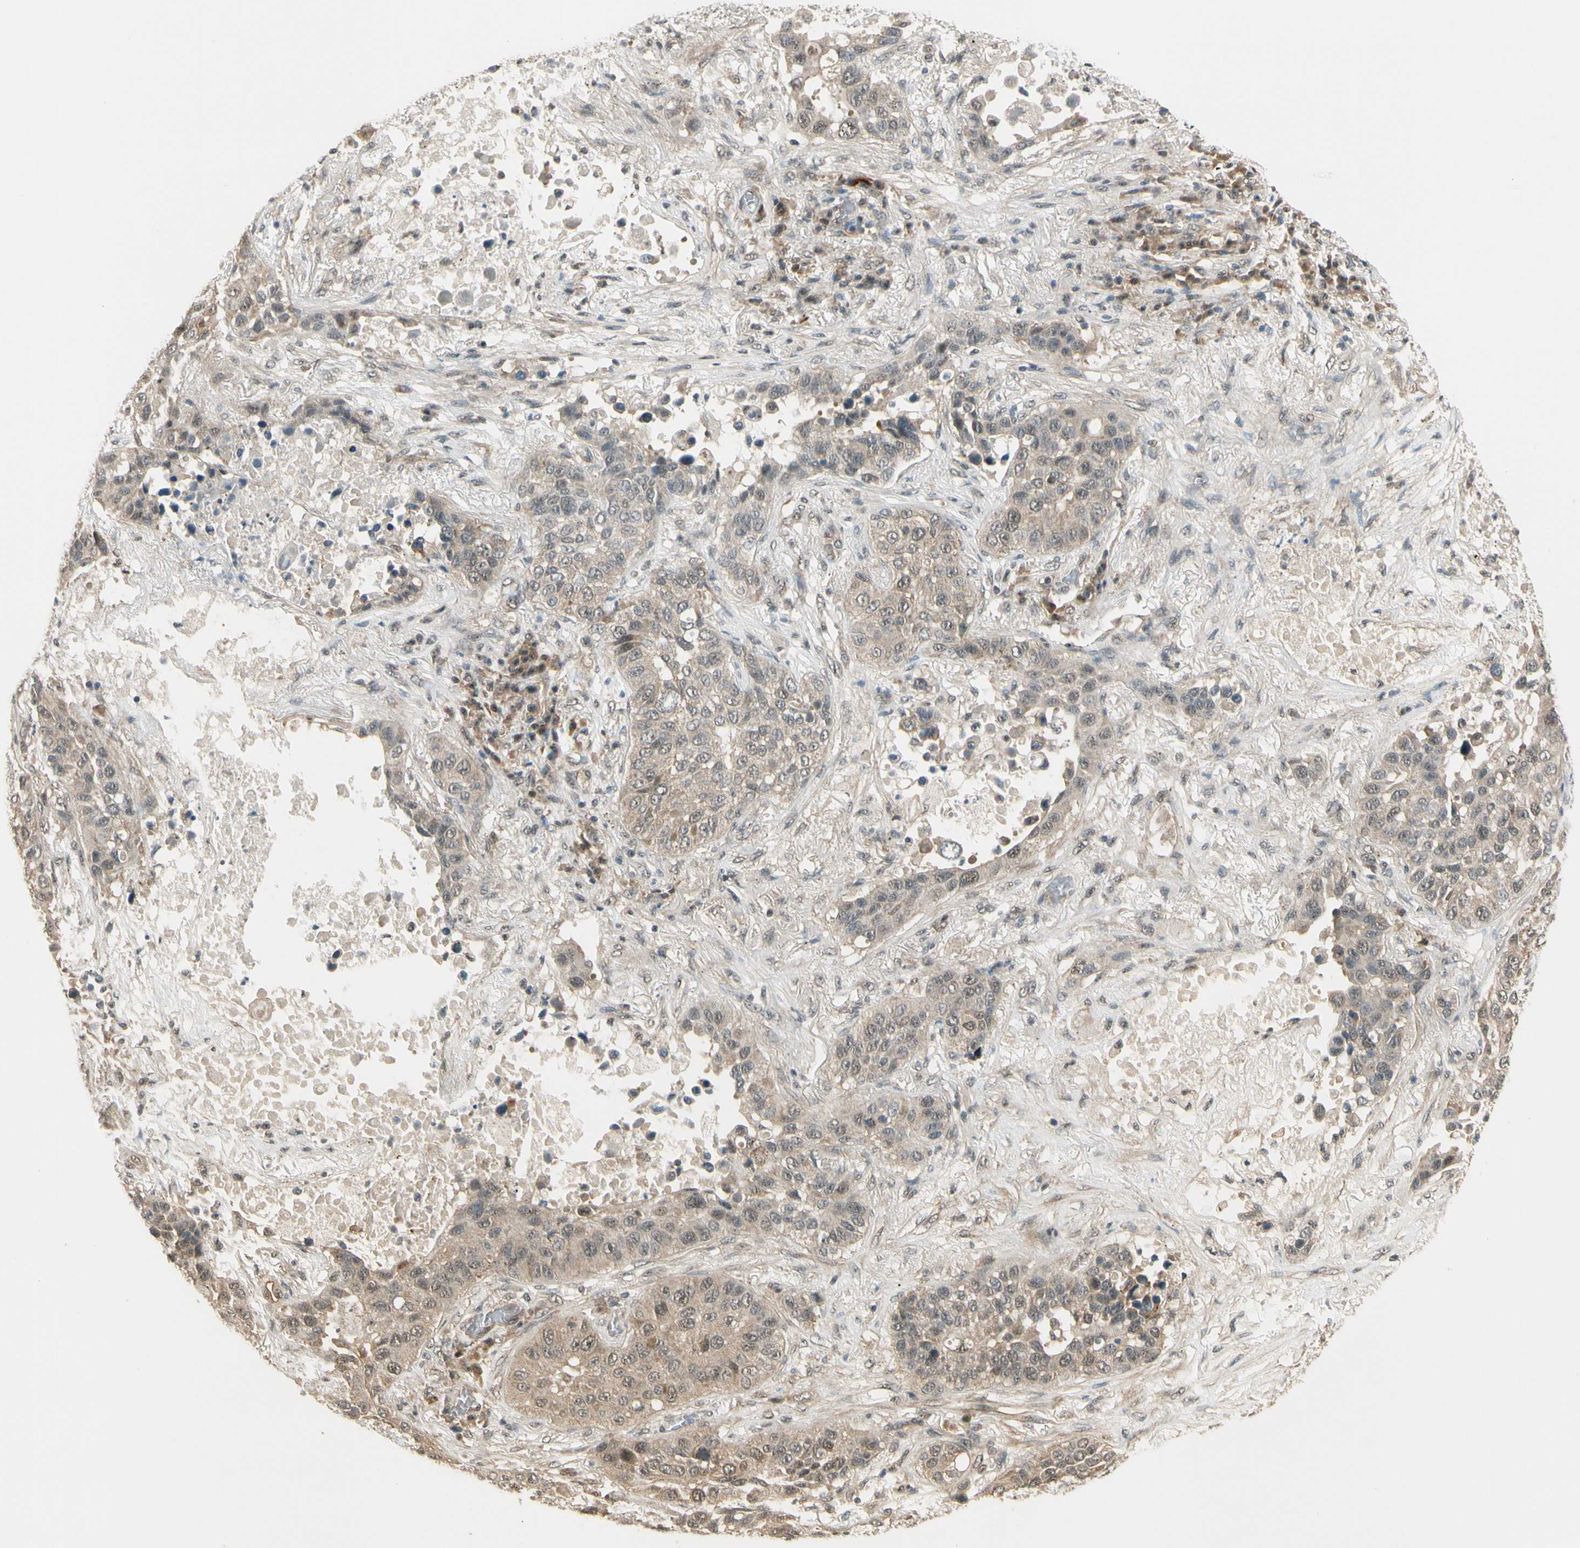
{"staining": {"intensity": "weak", "quantity": ">75%", "location": "cytoplasmic/membranous"}, "tissue": "lung cancer", "cell_type": "Tumor cells", "image_type": "cancer", "snomed": [{"axis": "morphology", "description": "Squamous cell carcinoma, NOS"}, {"axis": "topography", "description": "Lung"}], "caption": "Lung cancer stained with a brown dye displays weak cytoplasmic/membranous positive expression in approximately >75% of tumor cells.", "gene": "MCPH1", "patient": {"sex": "male", "age": 57}}